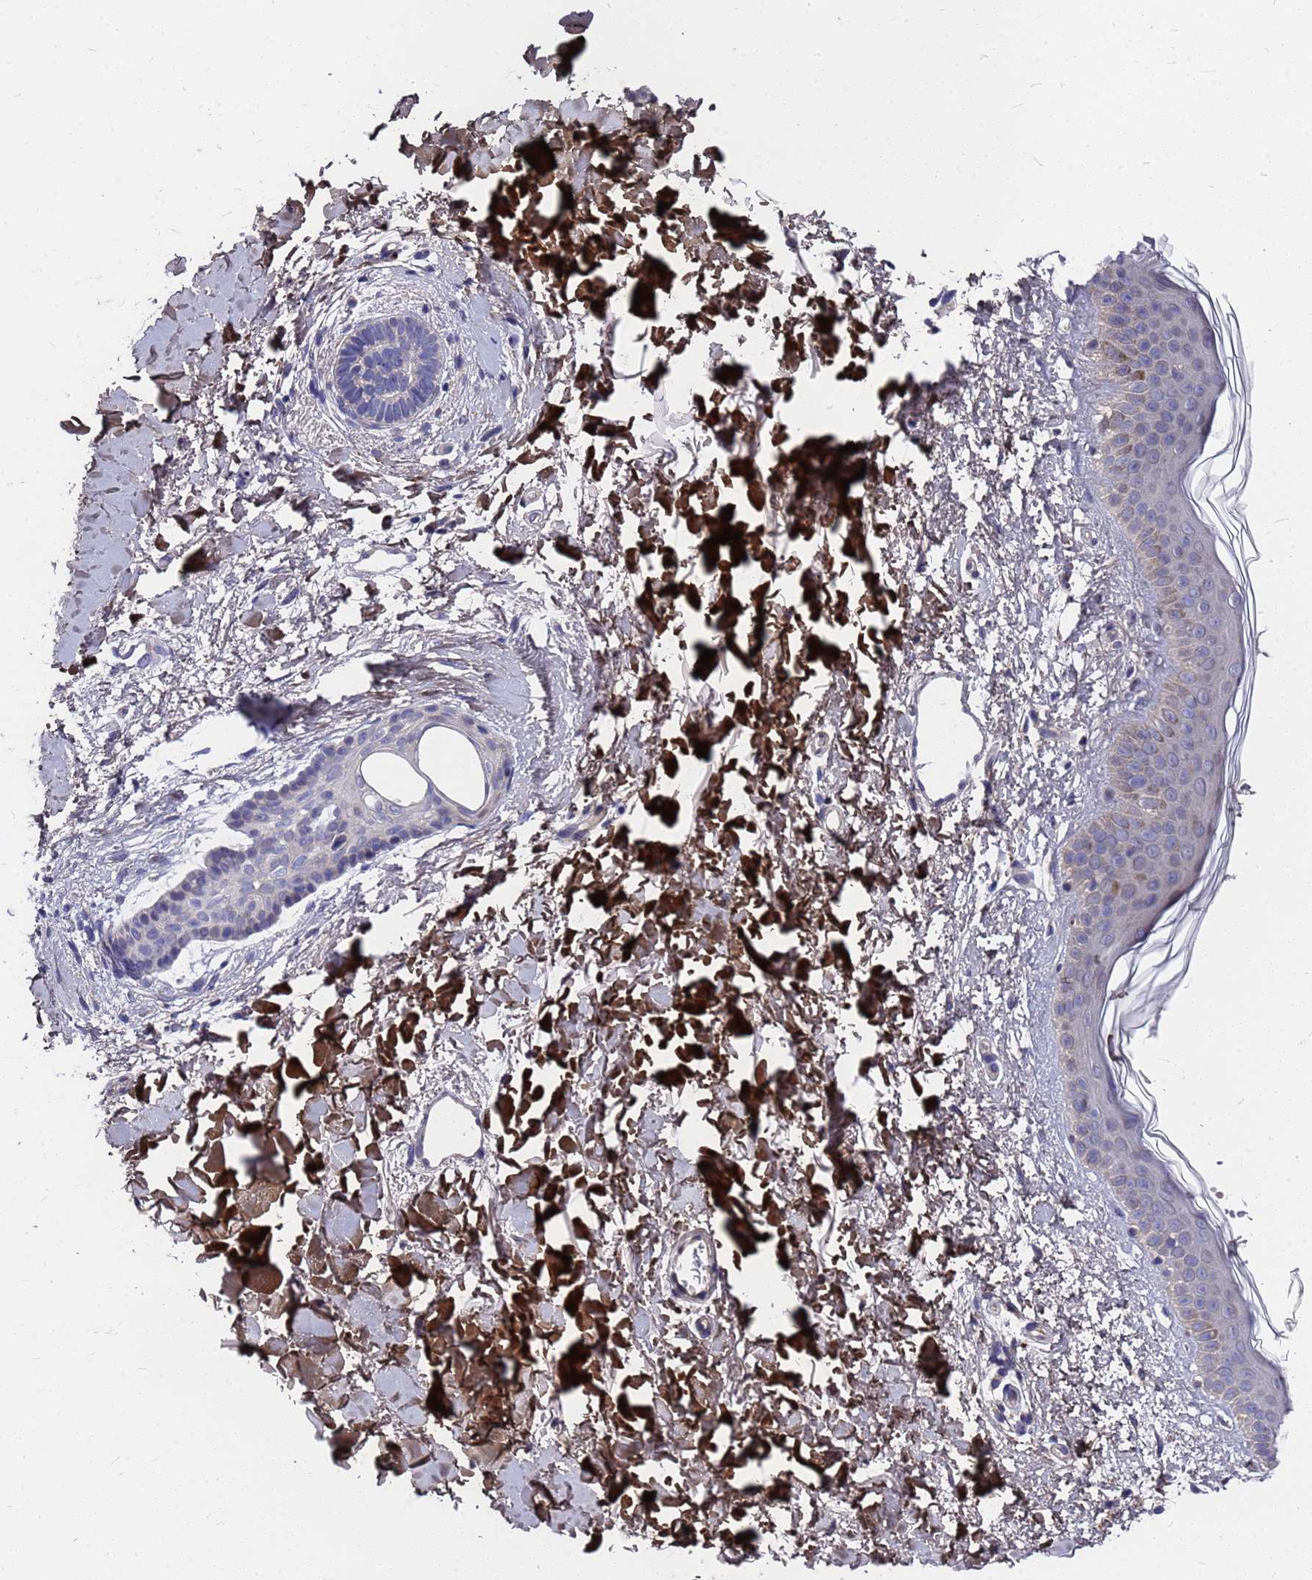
{"staining": {"intensity": "moderate", "quantity": ">75%", "location": "cytoplasmic/membranous"}, "tissue": "skin", "cell_type": "Fibroblasts", "image_type": "normal", "snomed": [{"axis": "morphology", "description": "Normal tissue, NOS"}, {"axis": "topography", "description": "Skin"}], "caption": "A brown stain shows moderate cytoplasmic/membranous staining of a protein in fibroblasts of unremarkable skin. (DAB IHC, brown staining for protein, blue staining for nuclei).", "gene": "ZNF717", "patient": {"sex": "female", "age": 58}}